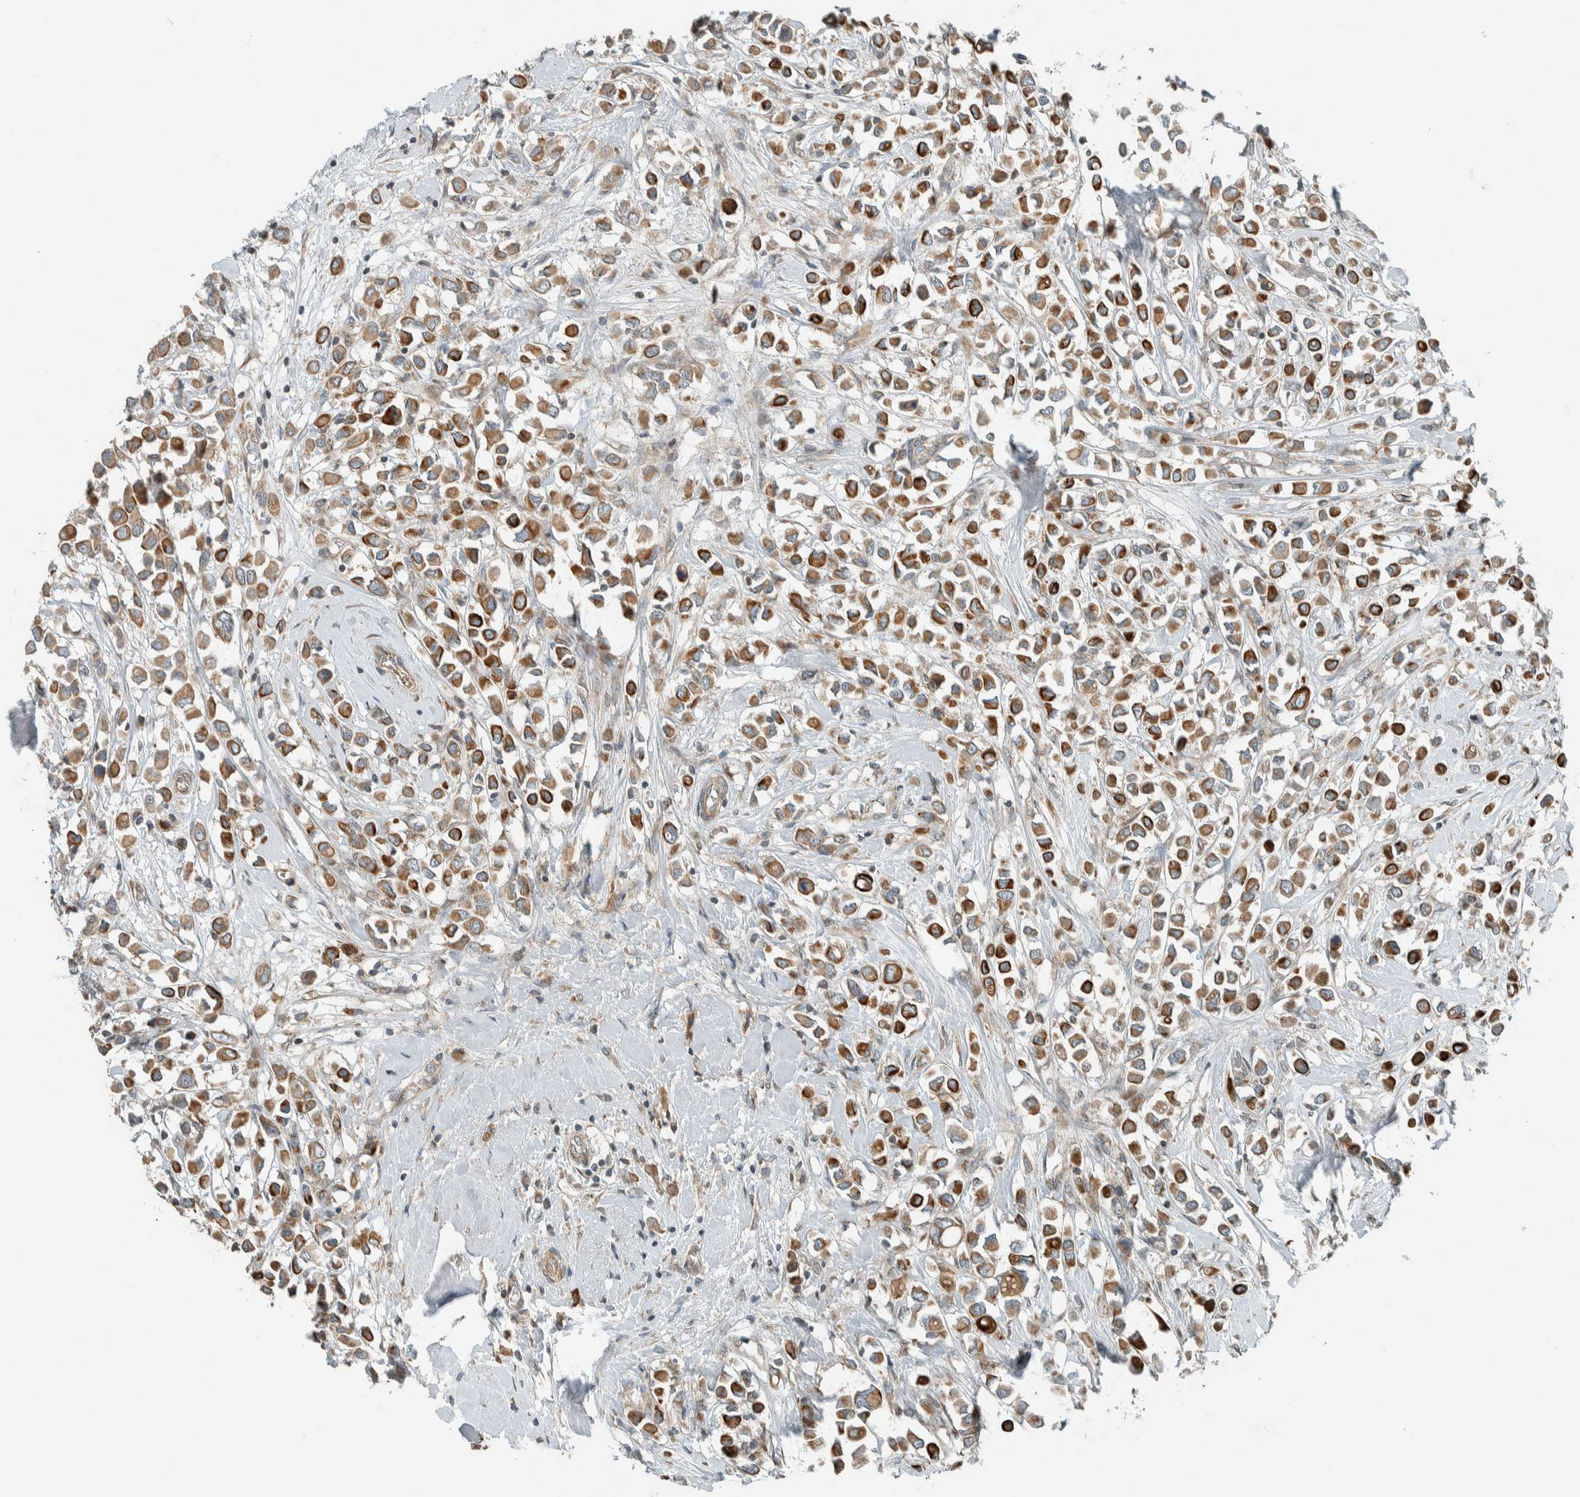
{"staining": {"intensity": "strong", "quantity": ">75%", "location": "cytoplasmic/membranous"}, "tissue": "breast cancer", "cell_type": "Tumor cells", "image_type": "cancer", "snomed": [{"axis": "morphology", "description": "Duct carcinoma"}, {"axis": "topography", "description": "Breast"}], "caption": "This is a photomicrograph of IHC staining of breast cancer, which shows strong expression in the cytoplasmic/membranous of tumor cells.", "gene": "SEL1L", "patient": {"sex": "female", "age": 61}}